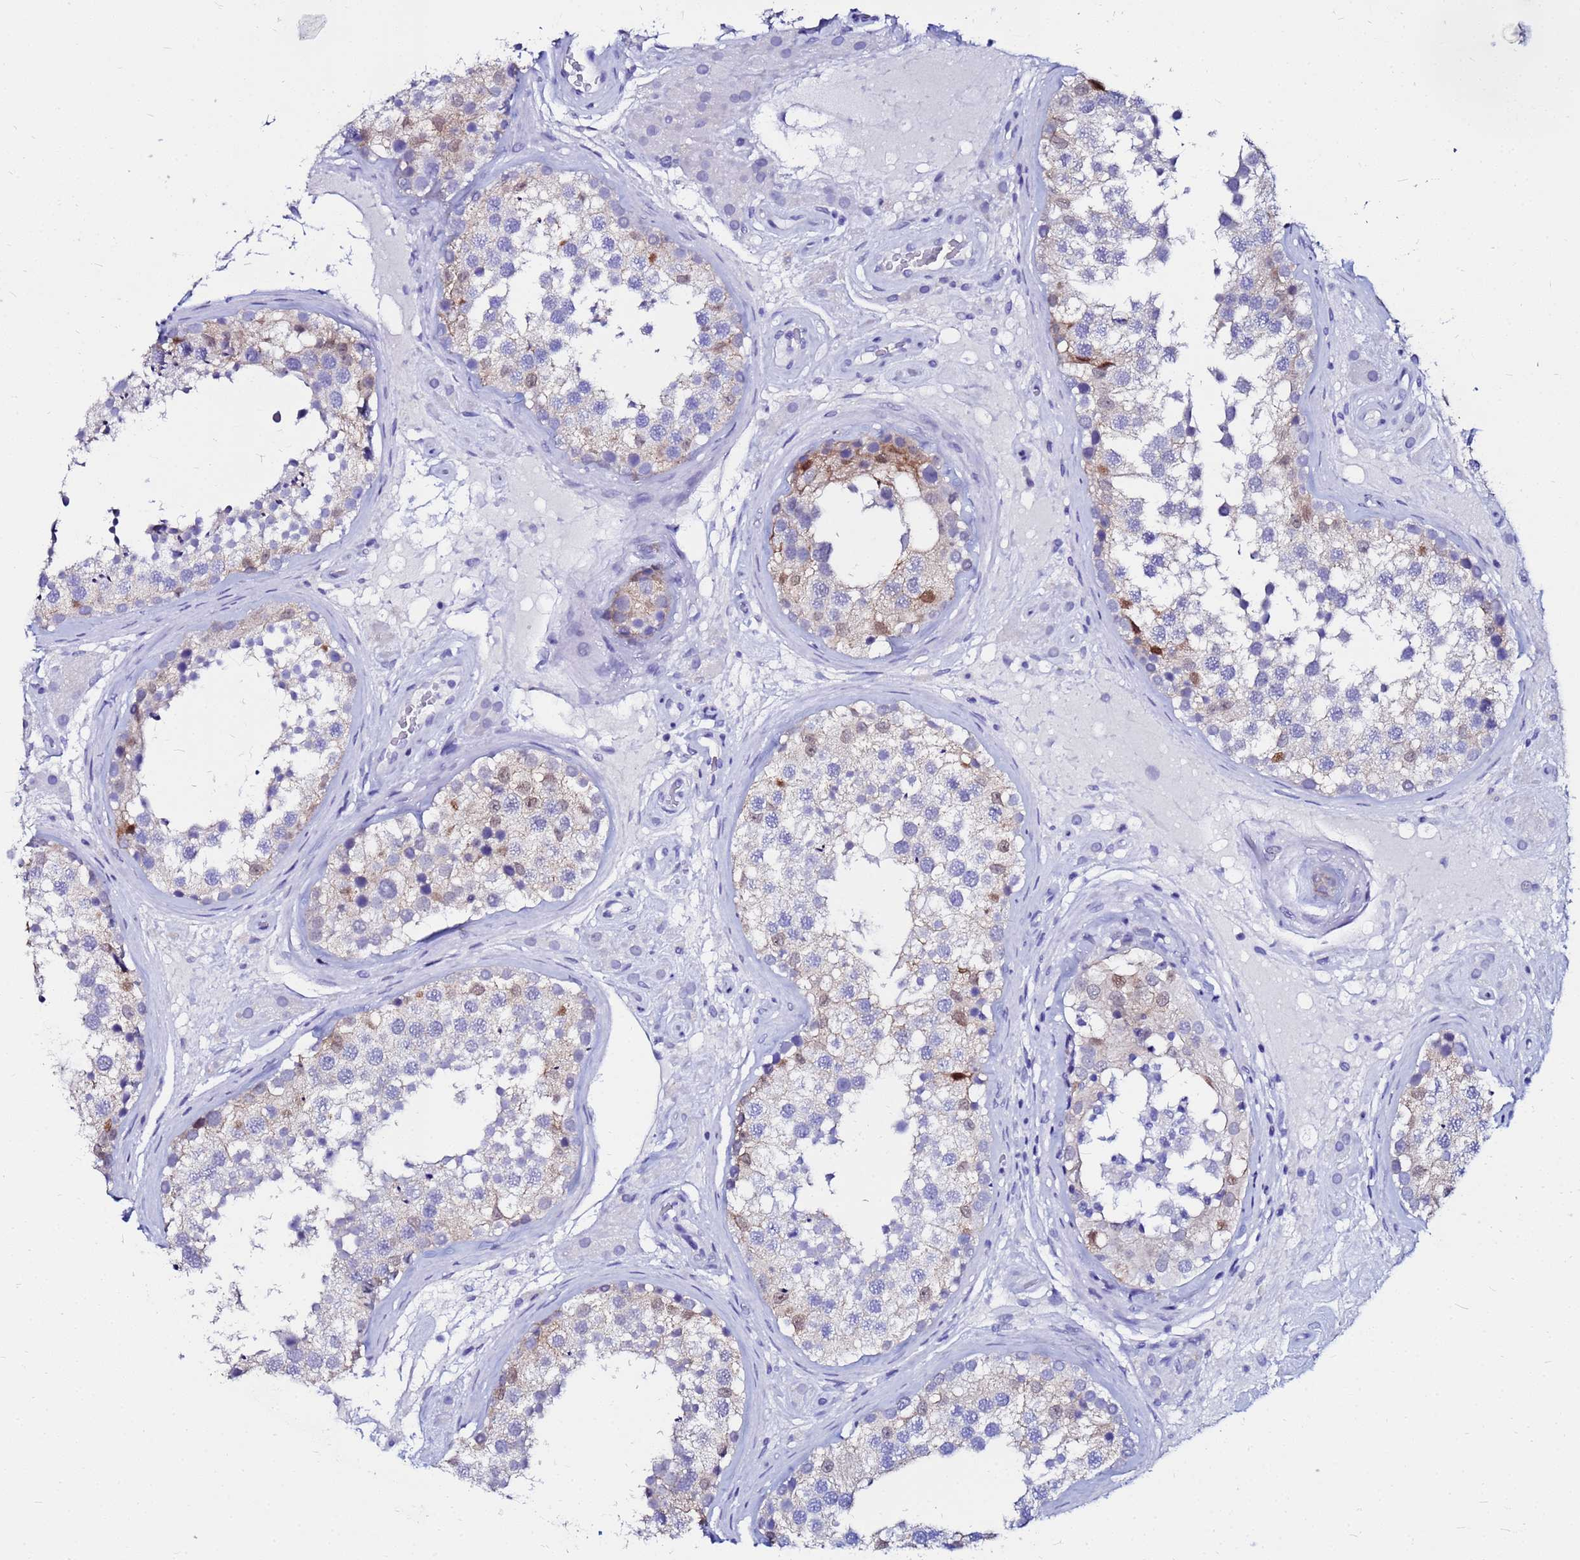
{"staining": {"intensity": "strong", "quantity": "<25%", "location": "cytoplasmic/membranous,nuclear"}, "tissue": "testis", "cell_type": "Cells in seminiferous ducts", "image_type": "normal", "snomed": [{"axis": "morphology", "description": "Normal tissue, NOS"}, {"axis": "topography", "description": "Testis"}], "caption": "A high-resolution image shows immunohistochemistry (IHC) staining of normal testis, which shows strong cytoplasmic/membranous,nuclear staining in about <25% of cells in seminiferous ducts.", "gene": "PPP1R14C", "patient": {"sex": "male", "age": 46}}